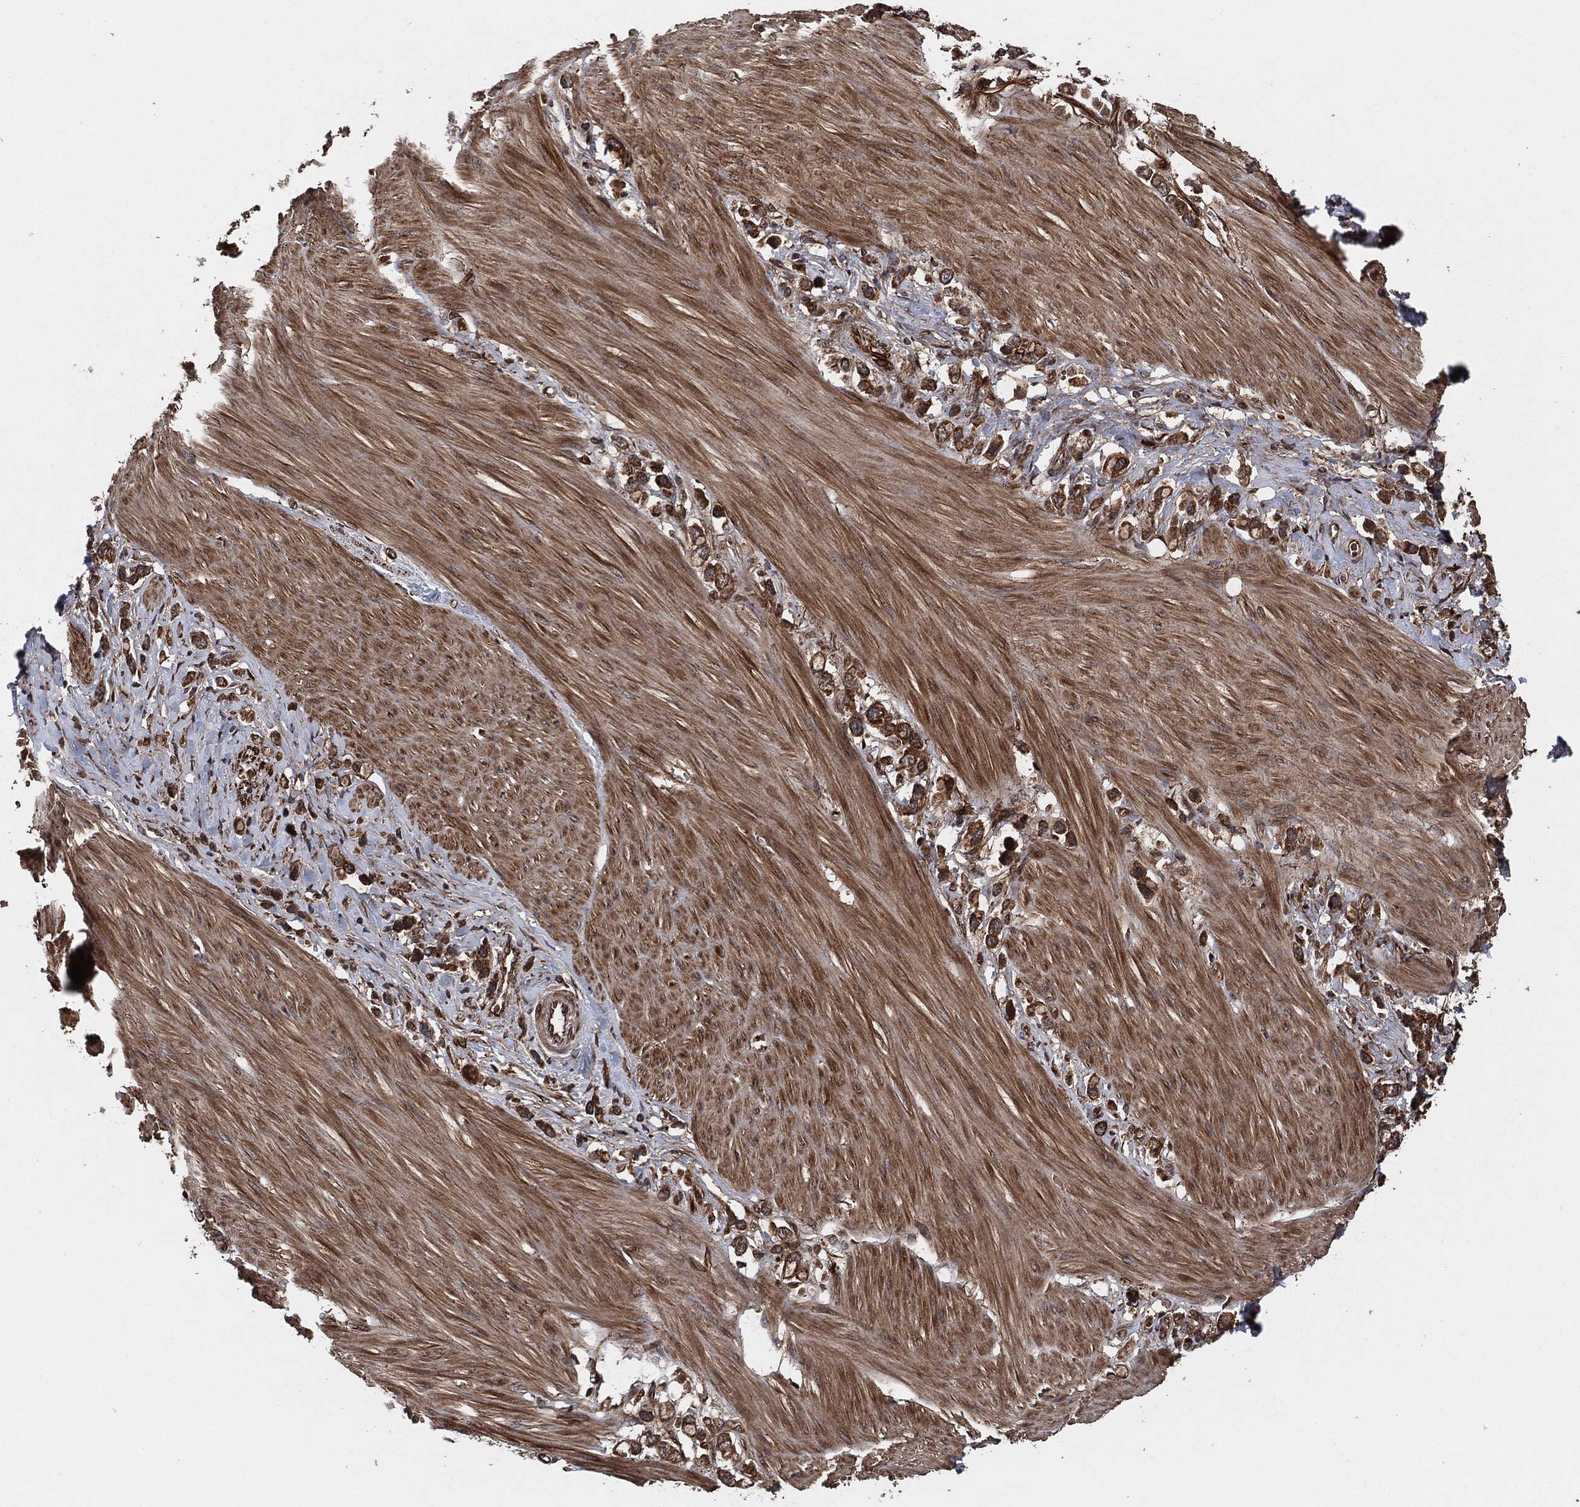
{"staining": {"intensity": "strong", "quantity": ">75%", "location": "cytoplasmic/membranous"}, "tissue": "stomach cancer", "cell_type": "Tumor cells", "image_type": "cancer", "snomed": [{"axis": "morphology", "description": "Normal tissue, NOS"}, {"axis": "morphology", "description": "Adenocarcinoma, NOS"}, {"axis": "morphology", "description": "Adenocarcinoma, High grade"}, {"axis": "topography", "description": "Stomach, upper"}, {"axis": "topography", "description": "Stomach"}], "caption": "Immunohistochemistry (IHC) (DAB) staining of stomach cancer (adenocarcinoma (high-grade)) demonstrates strong cytoplasmic/membranous protein positivity in about >75% of tumor cells.", "gene": "BCAR1", "patient": {"sex": "female", "age": 65}}